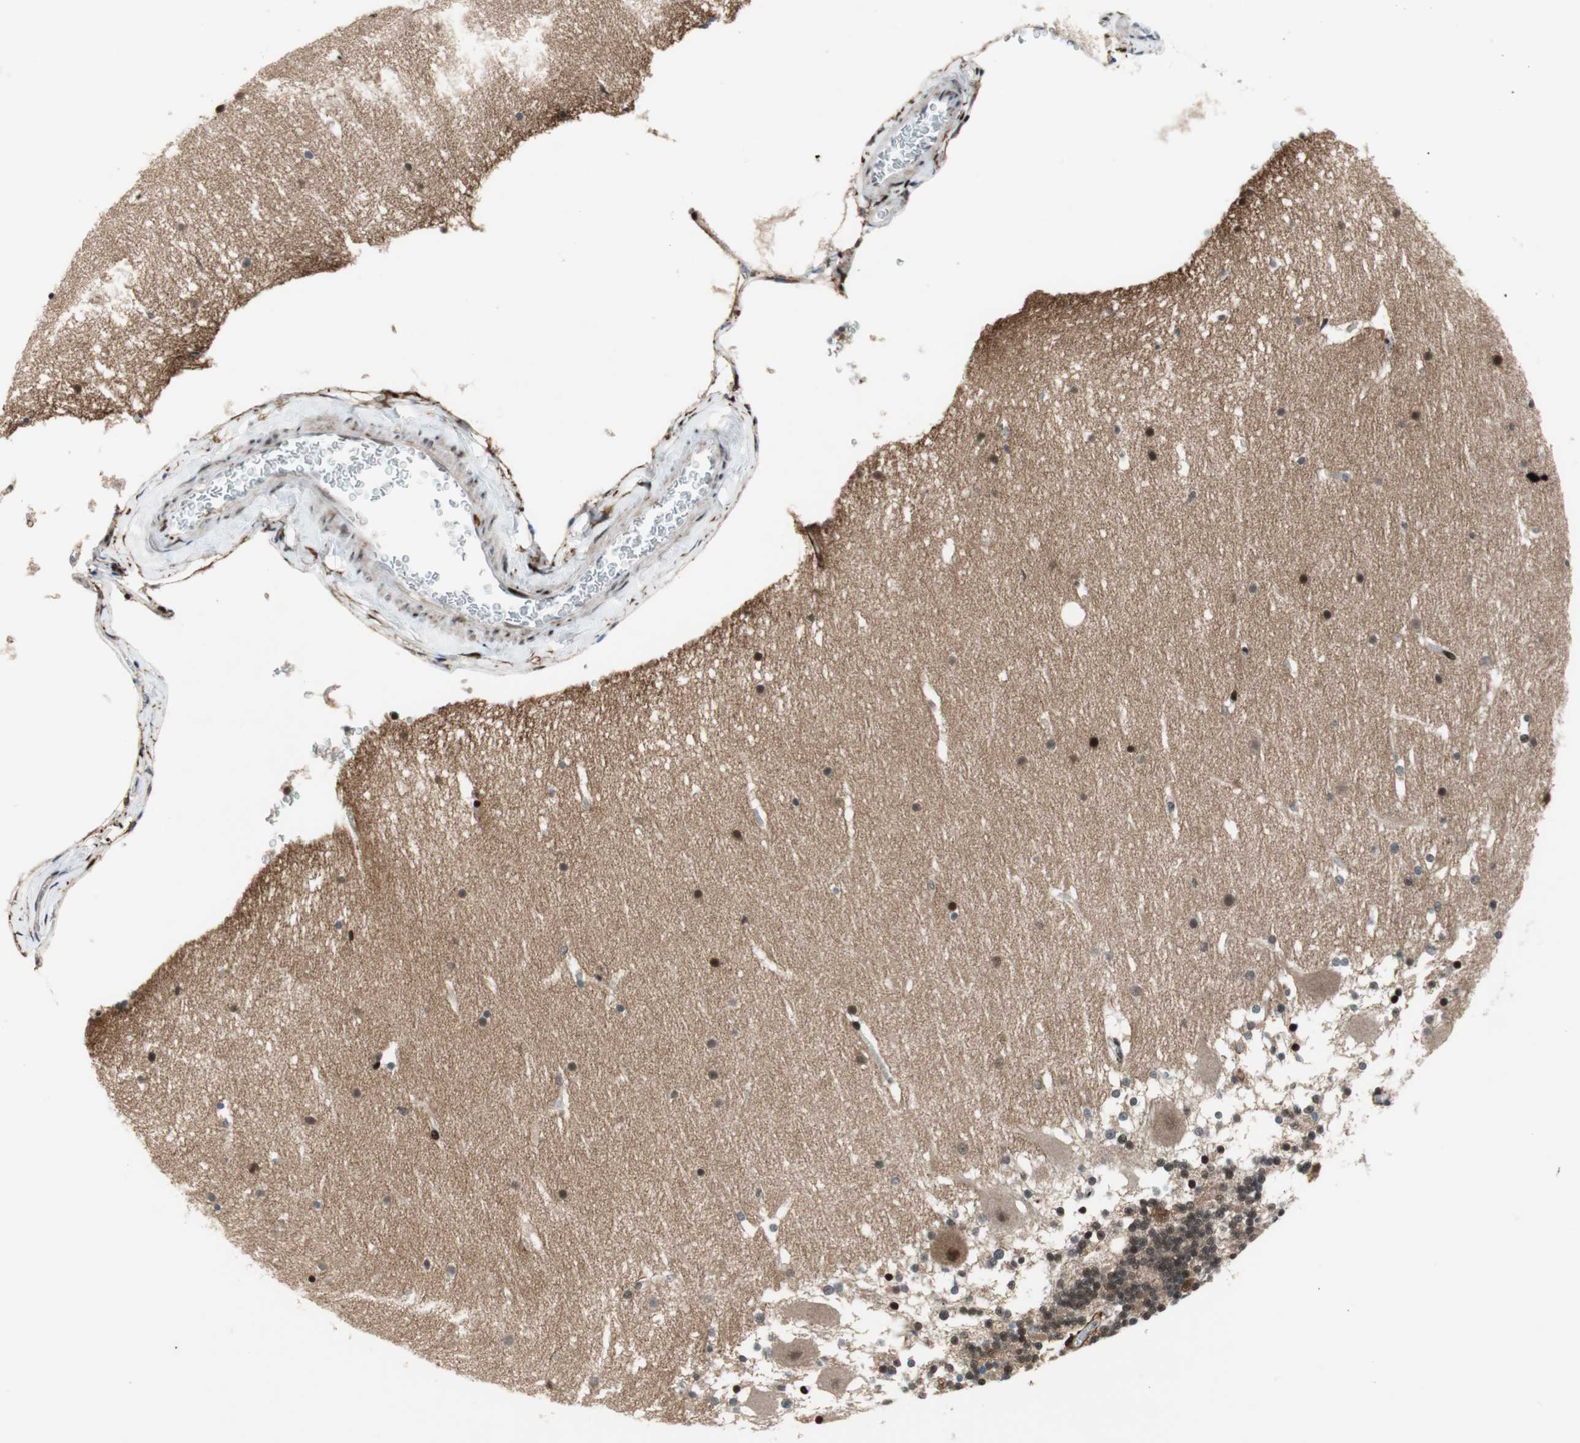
{"staining": {"intensity": "moderate", "quantity": ">75%", "location": "nuclear"}, "tissue": "cerebellum", "cell_type": "Cells in granular layer", "image_type": "normal", "snomed": [{"axis": "morphology", "description": "Normal tissue, NOS"}, {"axis": "topography", "description": "Cerebellum"}], "caption": "An image of human cerebellum stained for a protein demonstrates moderate nuclear brown staining in cells in granular layer. The staining is performed using DAB (3,3'-diaminobenzidine) brown chromogen to label protein expression. The nuclei are counter-stained blue using hematoxylin.", "gene": "FBXO44", "patient": {"sex": "female", "age": 19}}